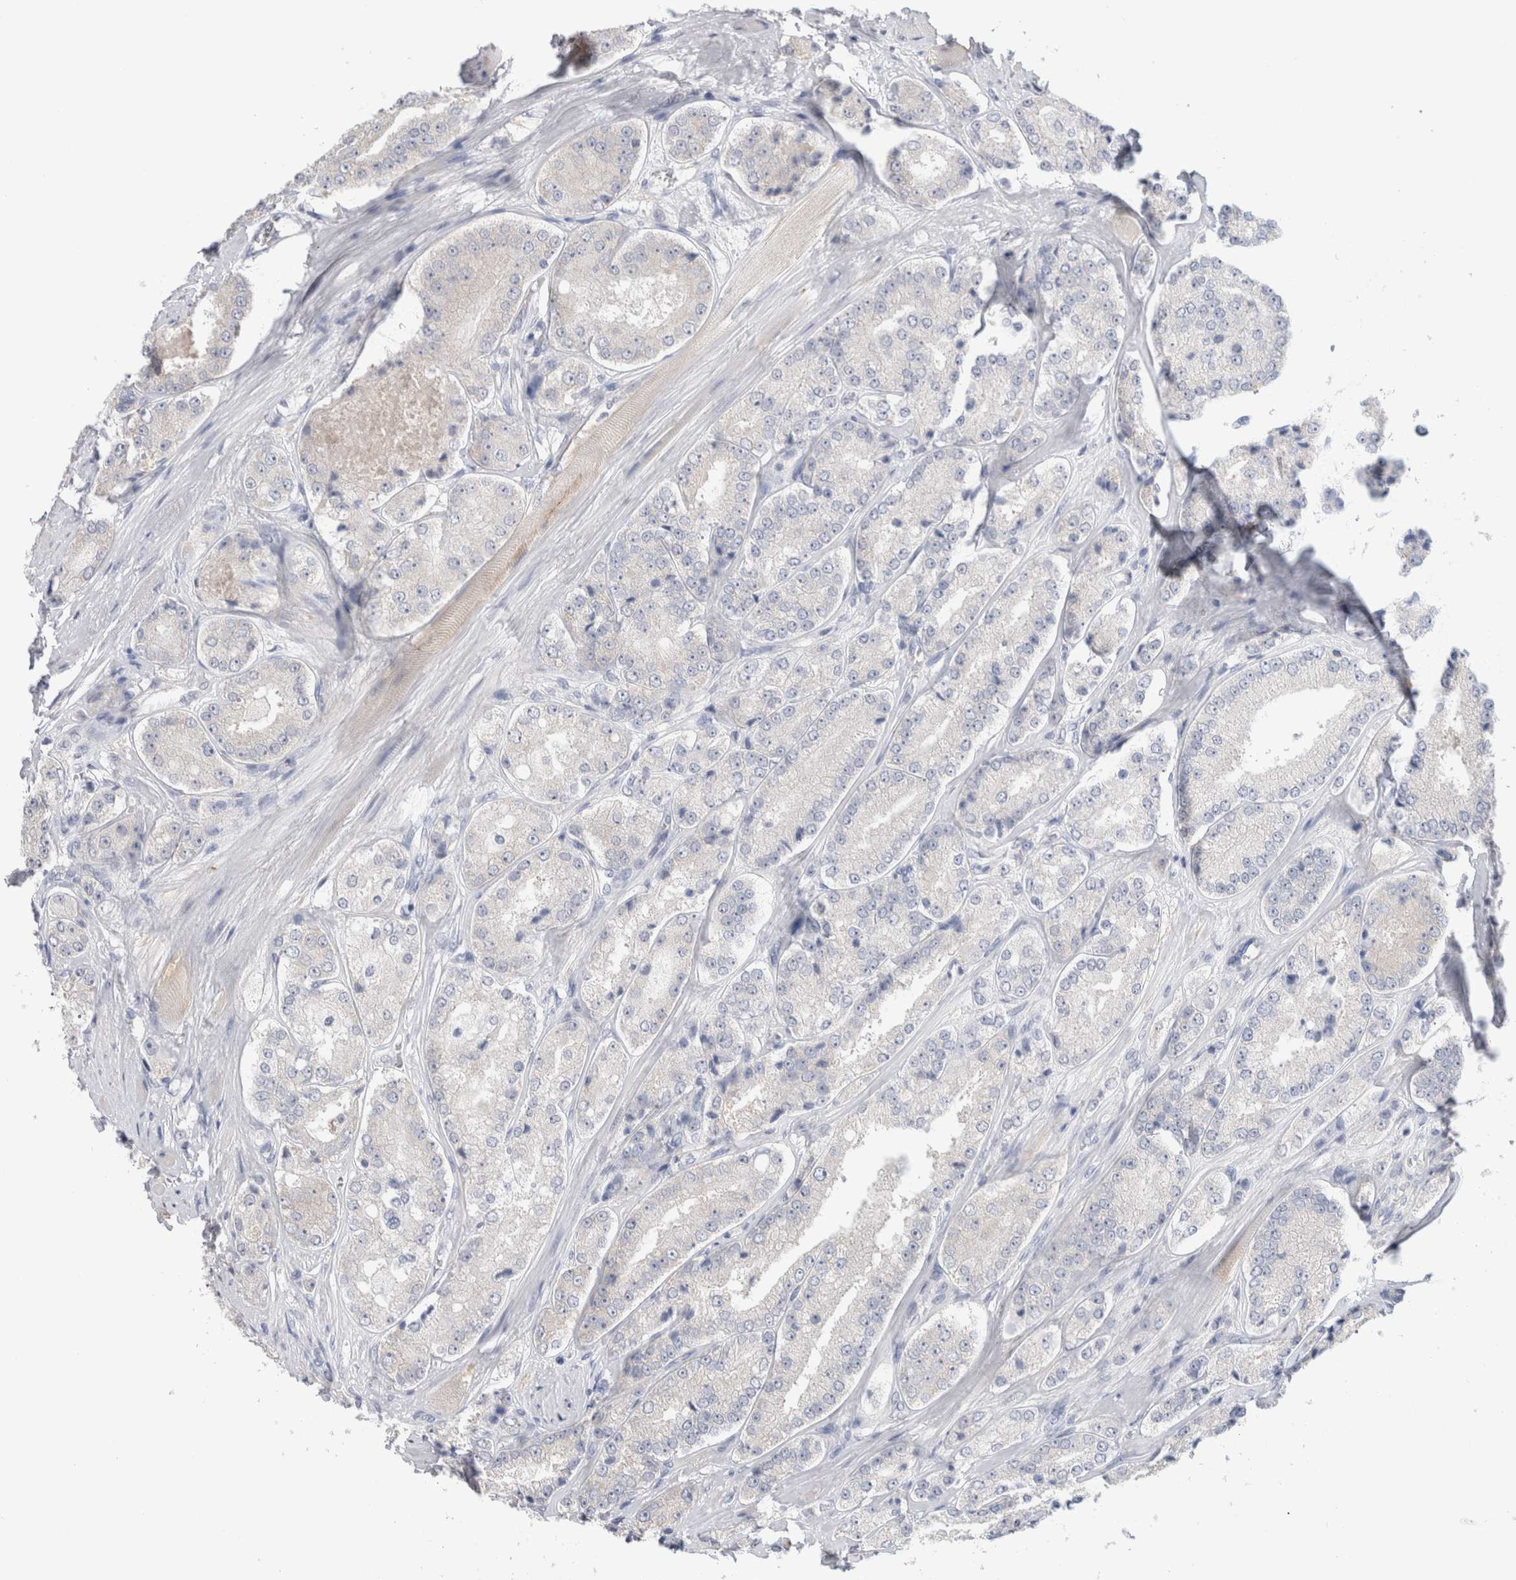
{"staining": {"intensity": "negative", "quantity": "none", "location": "none"}, "tissue": "prostate cancer", "cell_type": "Tumor cells", "image_type": "cancer", "snomed": [{"axis": "morphology", "description": "Adenocarcinoma, High grade"}, {"axis": "topography", "description": "Prostate"}], "caption": "Tumor cells show no significant protein staining in prostate cancer (high-grade adenocarcinoma). (Brightfield microscopy of DAB immunohistochemistry (IHC) at high magnification).", "gene": "NDOR1", "patient": {"sex": "male", "age": 65}}